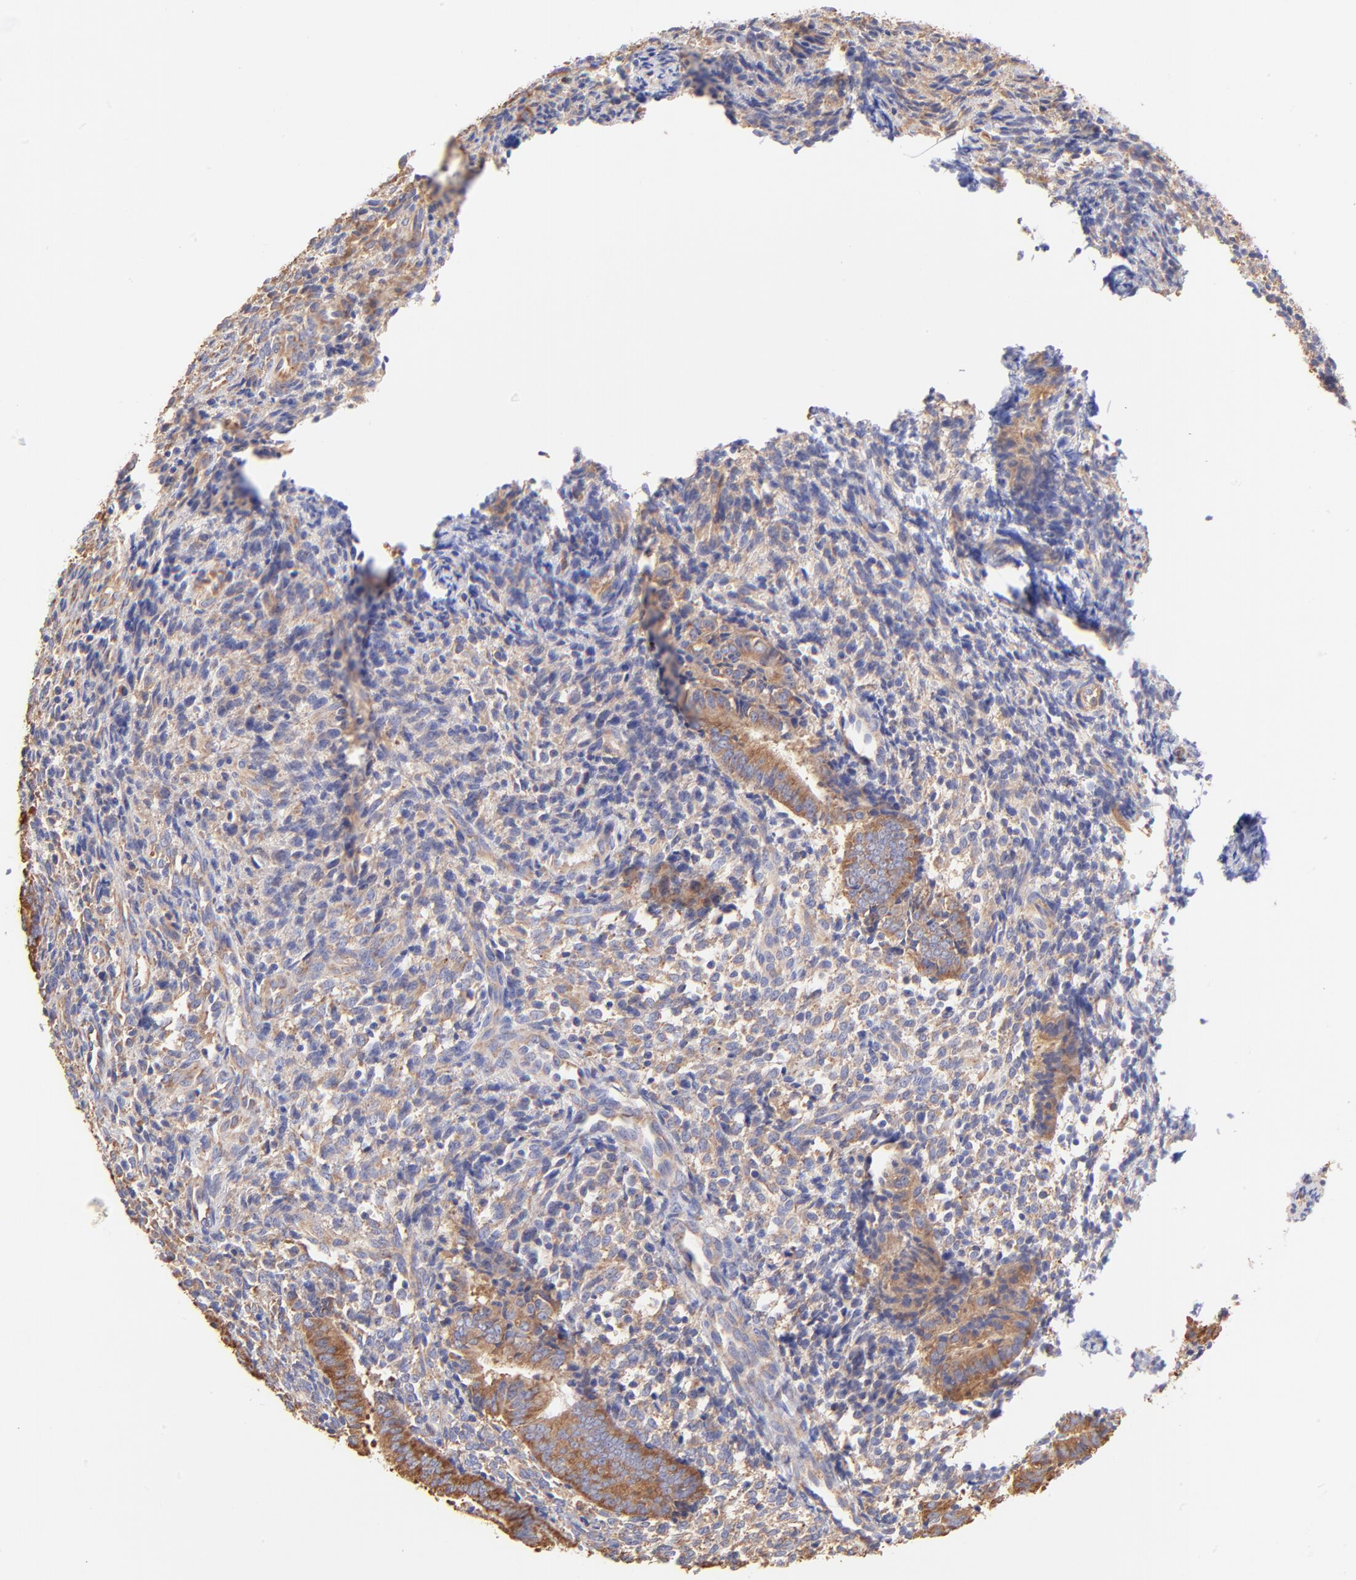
{"staining": {"intensity": "weak", "quantity": "25%-75%", "location": "cytoplasmic/membranous"}, "tissue": "endometrium", "cell_type": "Cells in endometrial stroma", "image_type": "normal", "snomed": [{"axis": "morphology", "description": "Normal tissue, NOS"}, {"axis": "topography", "description": "Uterus"}, {"axis": "topography", "description": "Endometrium"}], "caption": "Immunohistochemistry staining of benign endometrium, which demonstrates low levels of weak cytoplasmic/membranous expression in approximately 25%-75% of cells in endometrial stroma indicating weak cytoplasmic/membranous protein positivity. The staining was performed using DAB (brown) for protein detection and nuclei were counterstained in hematoxylin (blue).", "gene": "RPL30", "patient": {"sex": "female", "age": 33}}